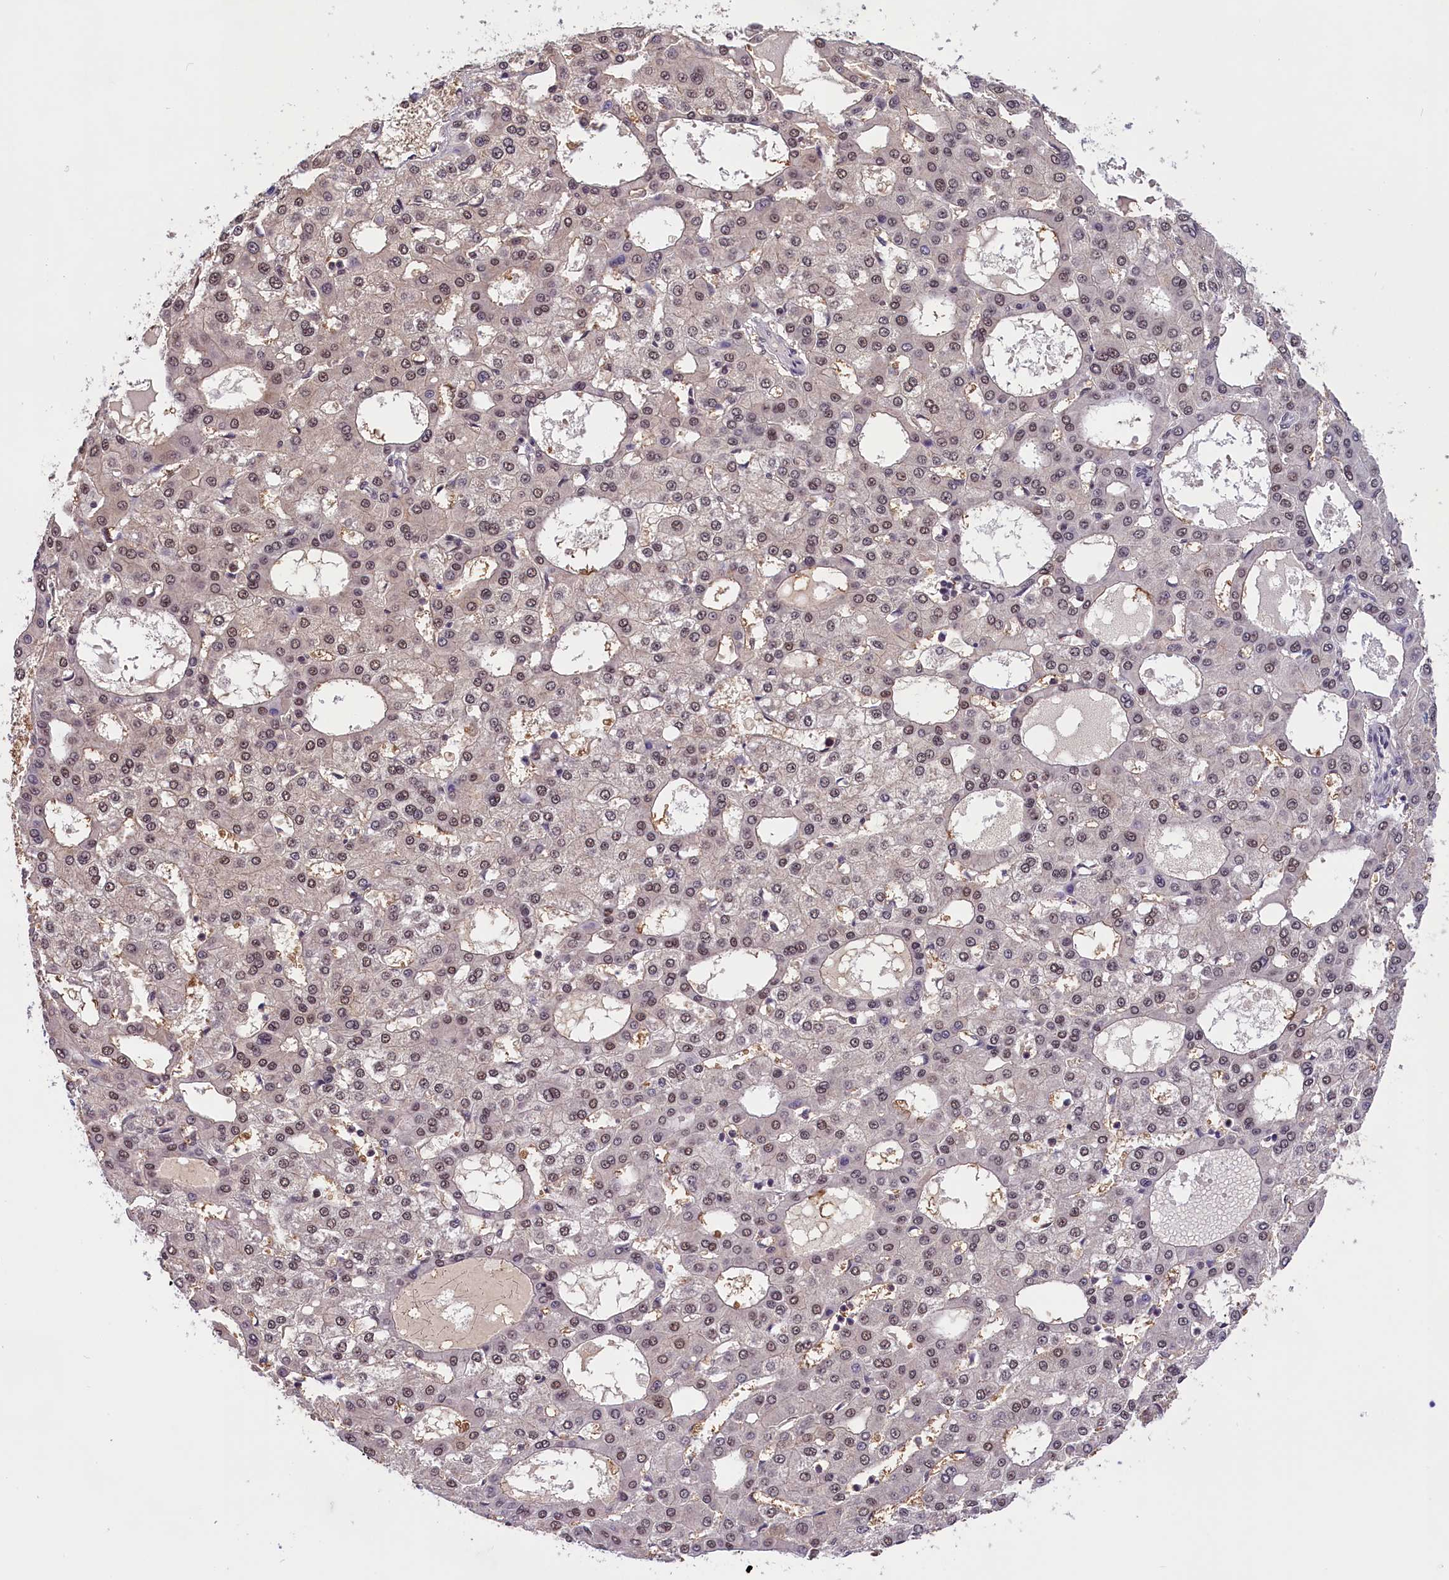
{"staining": {"intensity": "weak", "quantity": "25%-75%", "location": "nuclear"}, "tissue": "liver cancer", "cell_type": "Tumor cells", "image_type": "cancer", "snomed": [{"axis": "morphology", "description": "Carcinoma, Hepatocellular, NOS"}, {"axis": "topography", "description": "Liver"}], "caption": "Immunohistochemical staining of human hepatocellular carcinoma (liver) demonstrates low levels of weak nuclear expression in approximately 25%-75% of tumor cells.", "gene": "ZC3H4", "patient": {"sex": "male", "age": 47}}